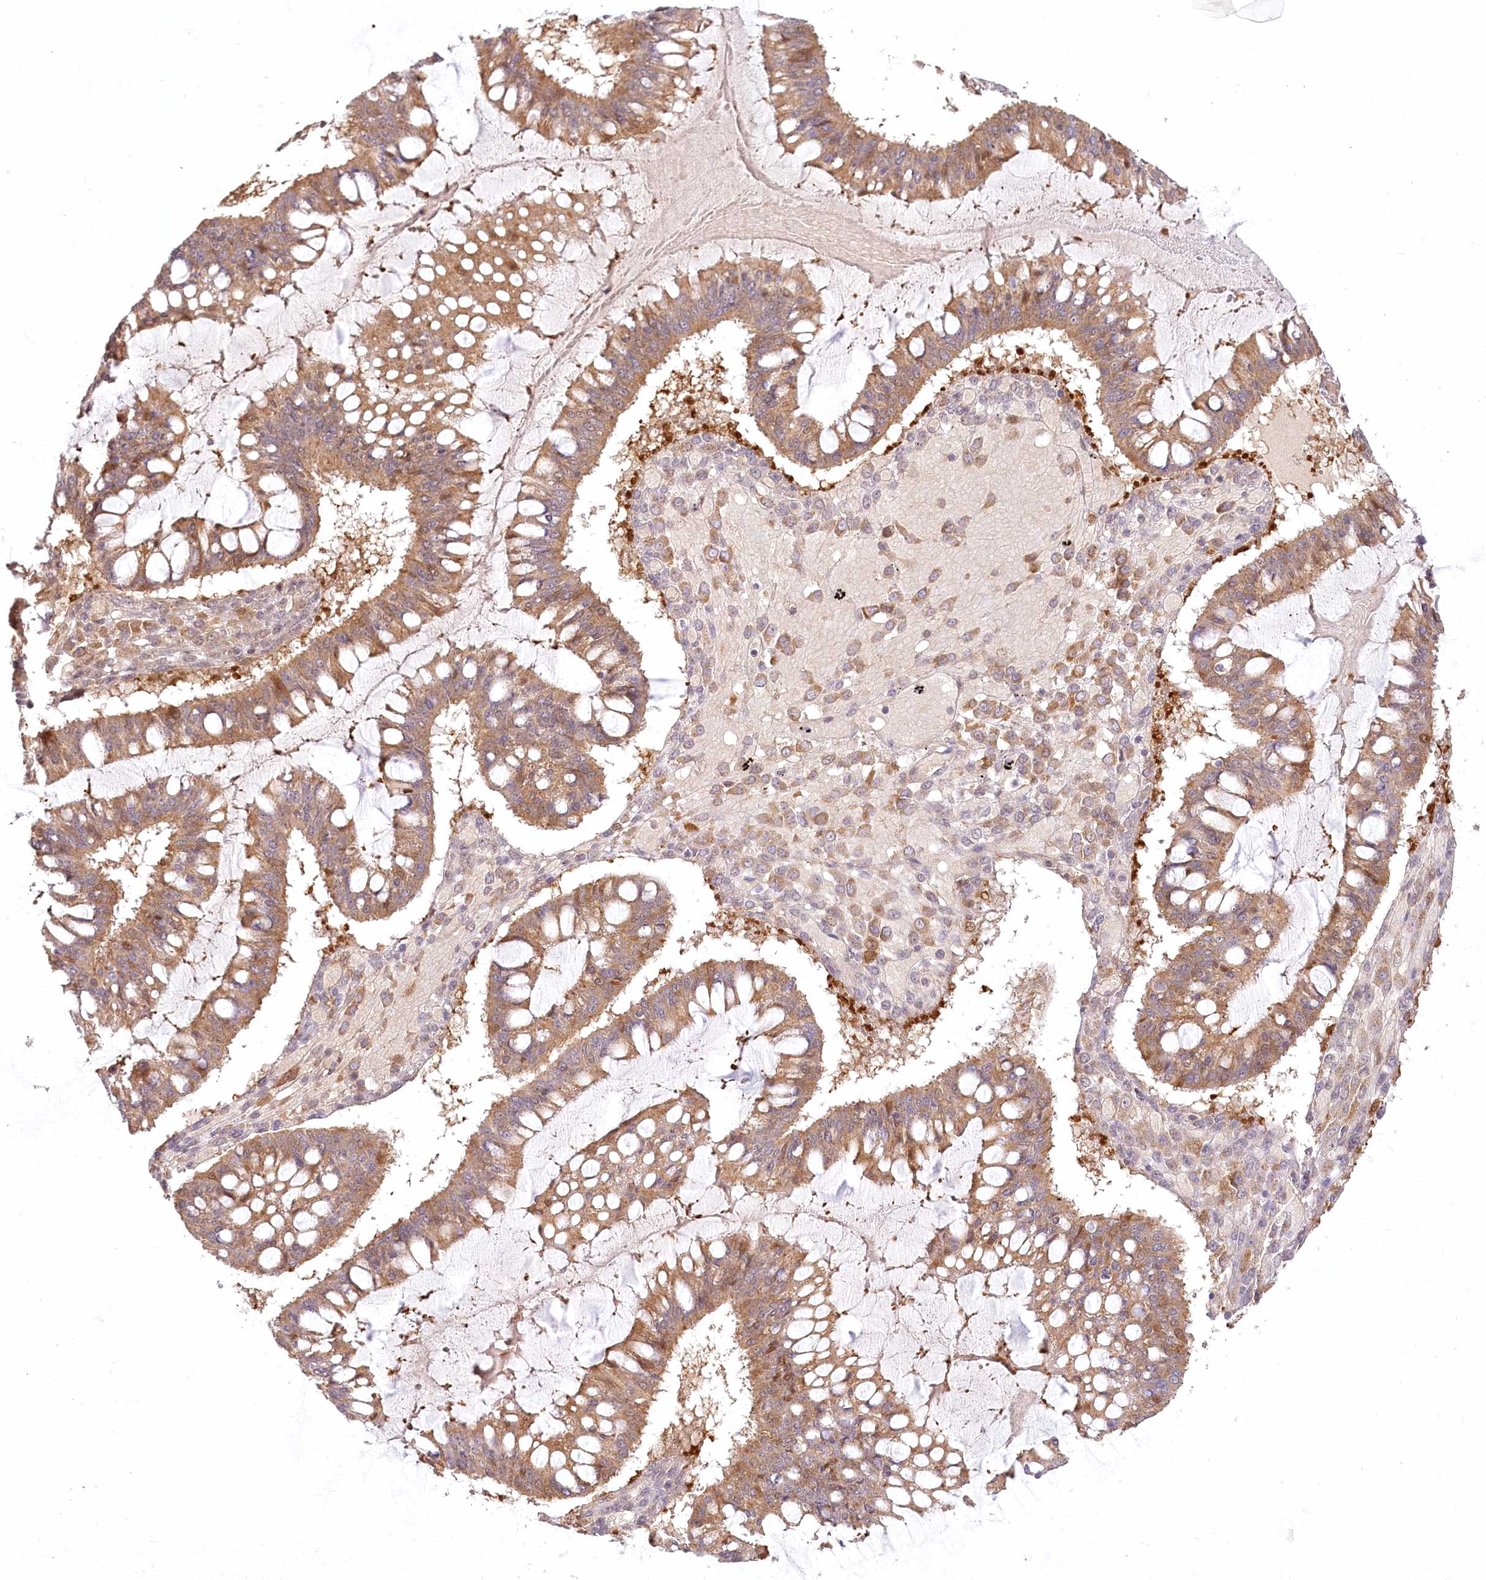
{"staining": {"intensity": "moderate", "quantity": ">75%", "location": "cytoplasmic/membranous"}, "tissue": "ovarian cancer", "cell_type": "Tumor cells", "image_type": "cancer", "snomed": [{"axis": "morphology", "description": "Cystadenocarcinoma, mucinous, NOS"}, {"axis": "topography", "description": "Ovary"}], "caption": "Tumor cells demonstrate medium levels of moderate cytoplasmic/membranous staining in approximately >75% of cells in human ovarian mucinous cystadenocarcinoma. The staining was performed using DAB to visualize the protein expression in brown, while the nuclei were stained in blue with hematoxylin (Magnification: 20x).", "gene": "INPP4B", "patient": {"sex": "female", "age": 73}}